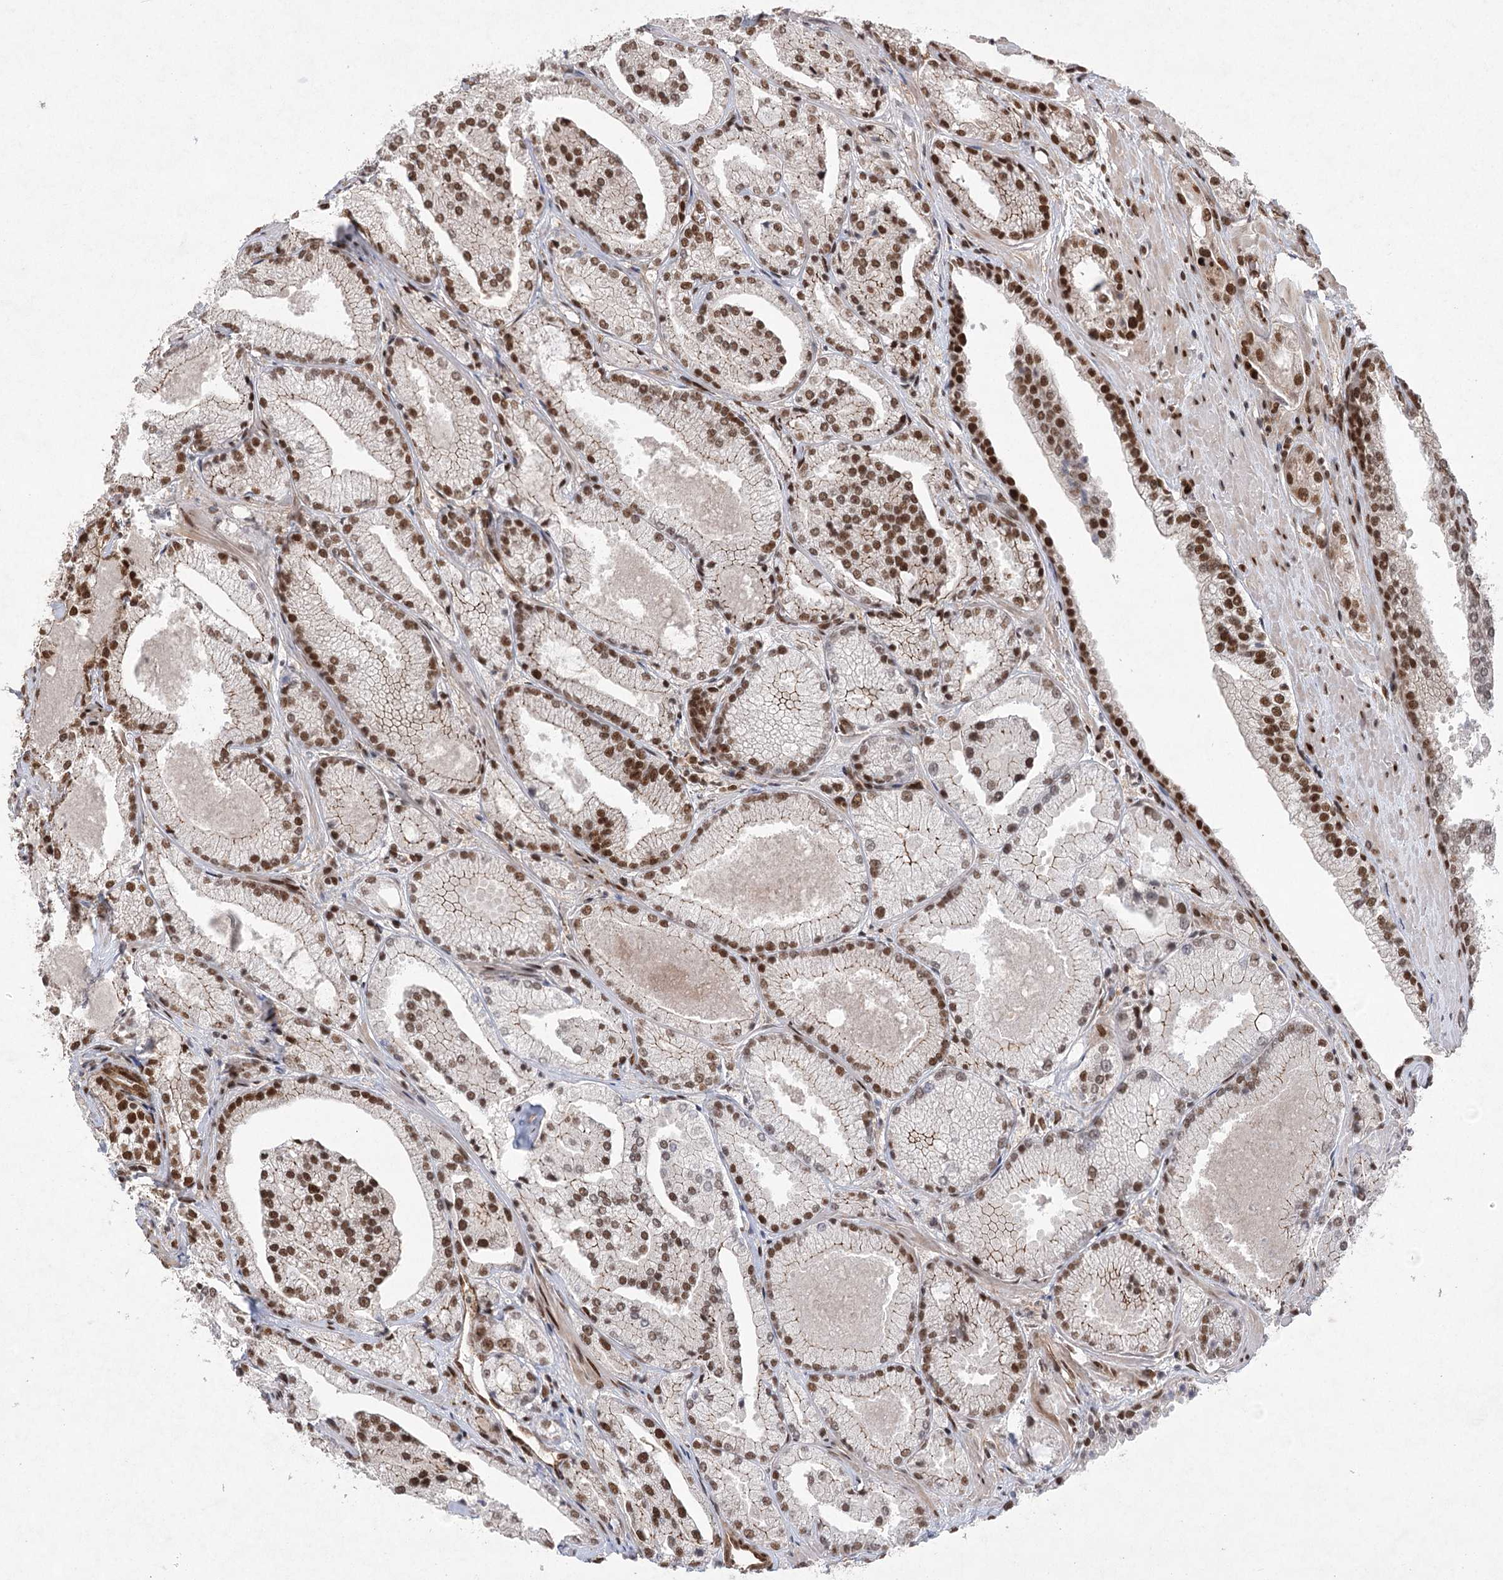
{"staining": {"intensity": "moderate", "quantity": ">75%", "location": "nuclear"}, "tissue": "prostate cancer", "cell_type": "Tumor cells", "image_type": "cancer", "snomed": [{"axis": "morphology", "description": "Adenocarcinoma, High grade"}, {"axis": "topography", "description": "Prostate"}], "caption": "A brown stain shows moderate nuclear staining of a protein in human prostate cancer tumor cells.", "gene": "ZCCHC8", "patient": {"sex": "male", "age": 73}}